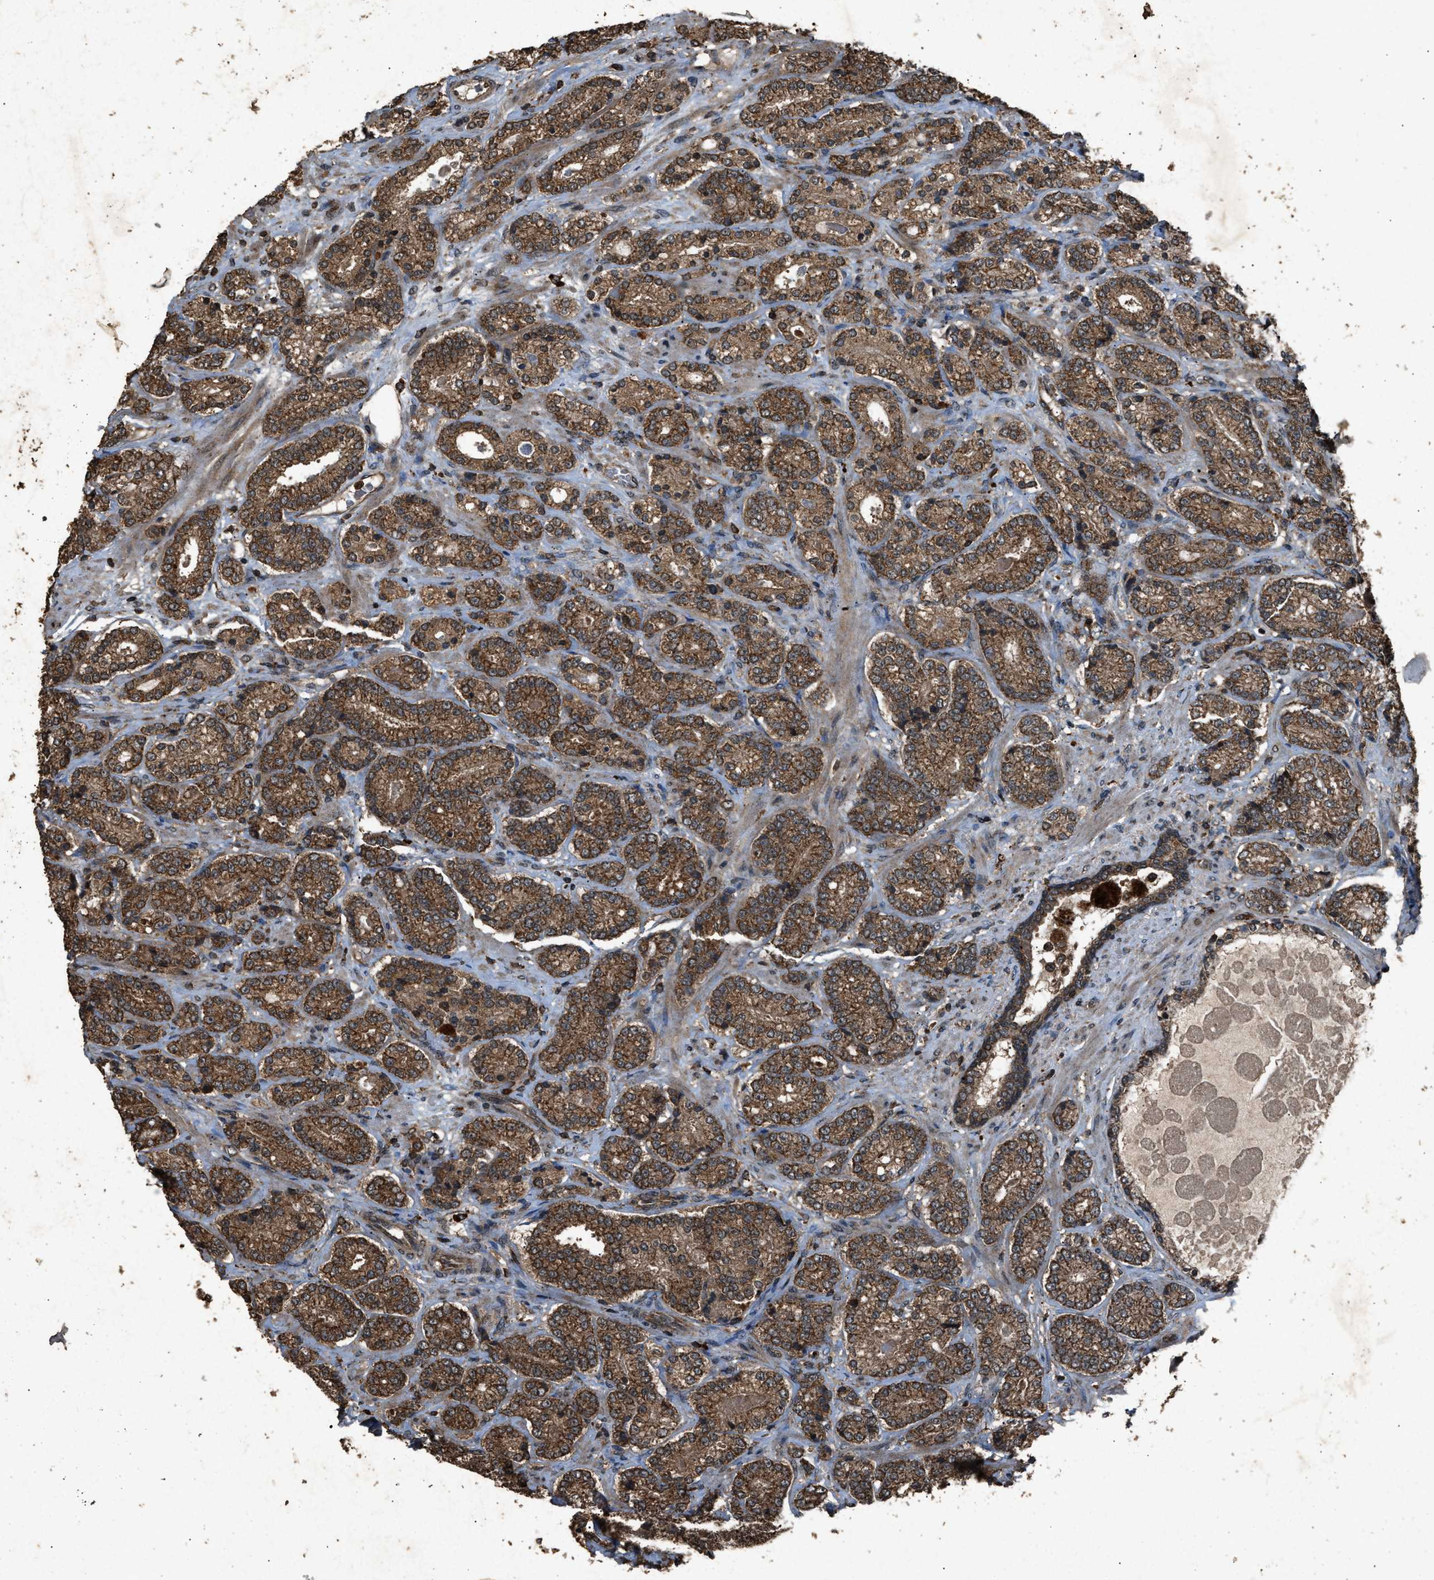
{"staining": {"intensity": "strong", "quantity": ">75%", "location": "cytoplasmic/membranous"}, "tissue": "prostate cancer", "cell_type": "Tumor cells", "image_type": "cancer", "snomed": [{"axis": "morphology", "description": "Adenocarcinoma, High grade"}, {"axis": "topography", "description": "Prostate"}], "caption": "Brown immunohistochemical staining in prostate cancer displays strong cytoplasmic/membranous staining in about >75% of tumor cells. (DAB (3,3'-diaminobenzidine) = brown stain, brightfield microscopy at high magnification).", "gene": "OAS1", "patient": {"sex": "male", "age": 61}}